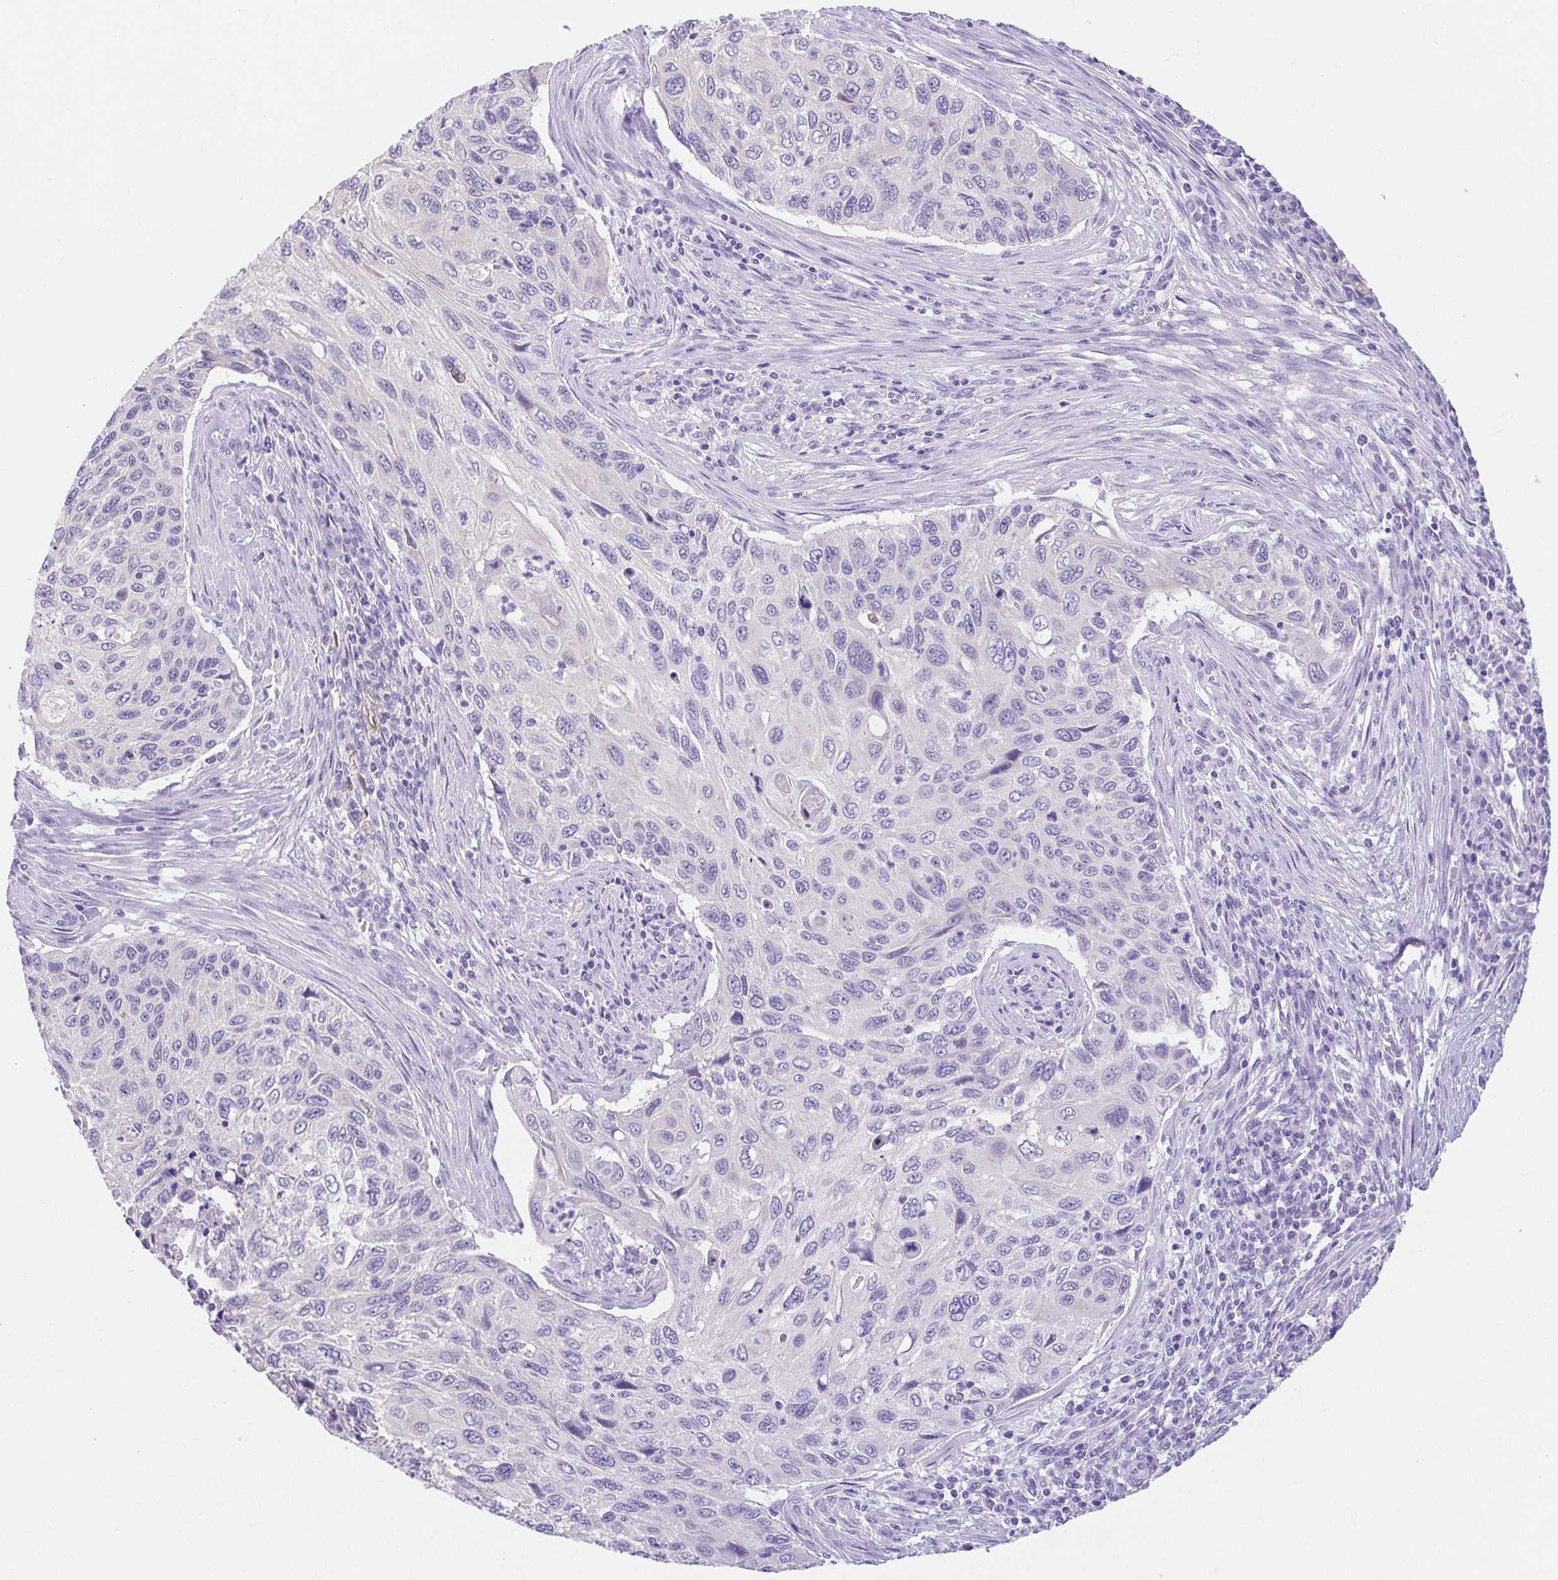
{"staining": {"intensity": "negative", "quantity": "none", "location": "none"}, "tissue": "cervical cancer", "cell_type": "Tumor cells", "image_type": "cancer", "snomed": [{"axis": "morphology", "description": "Squamous cell carcinoma, NOS"}, {"axis": "topography", "description": "Cervix"}], "caption": "Immunohistochemistry of cervical squamous cell carcinoma demonstrates no staining in tumor cells. The staining is performed using DAB brown chromogen with nuclei counter-stained in using hematoxylin.", "gene": "SPATA4", "patient": {"sex": "female", "age": 70}}